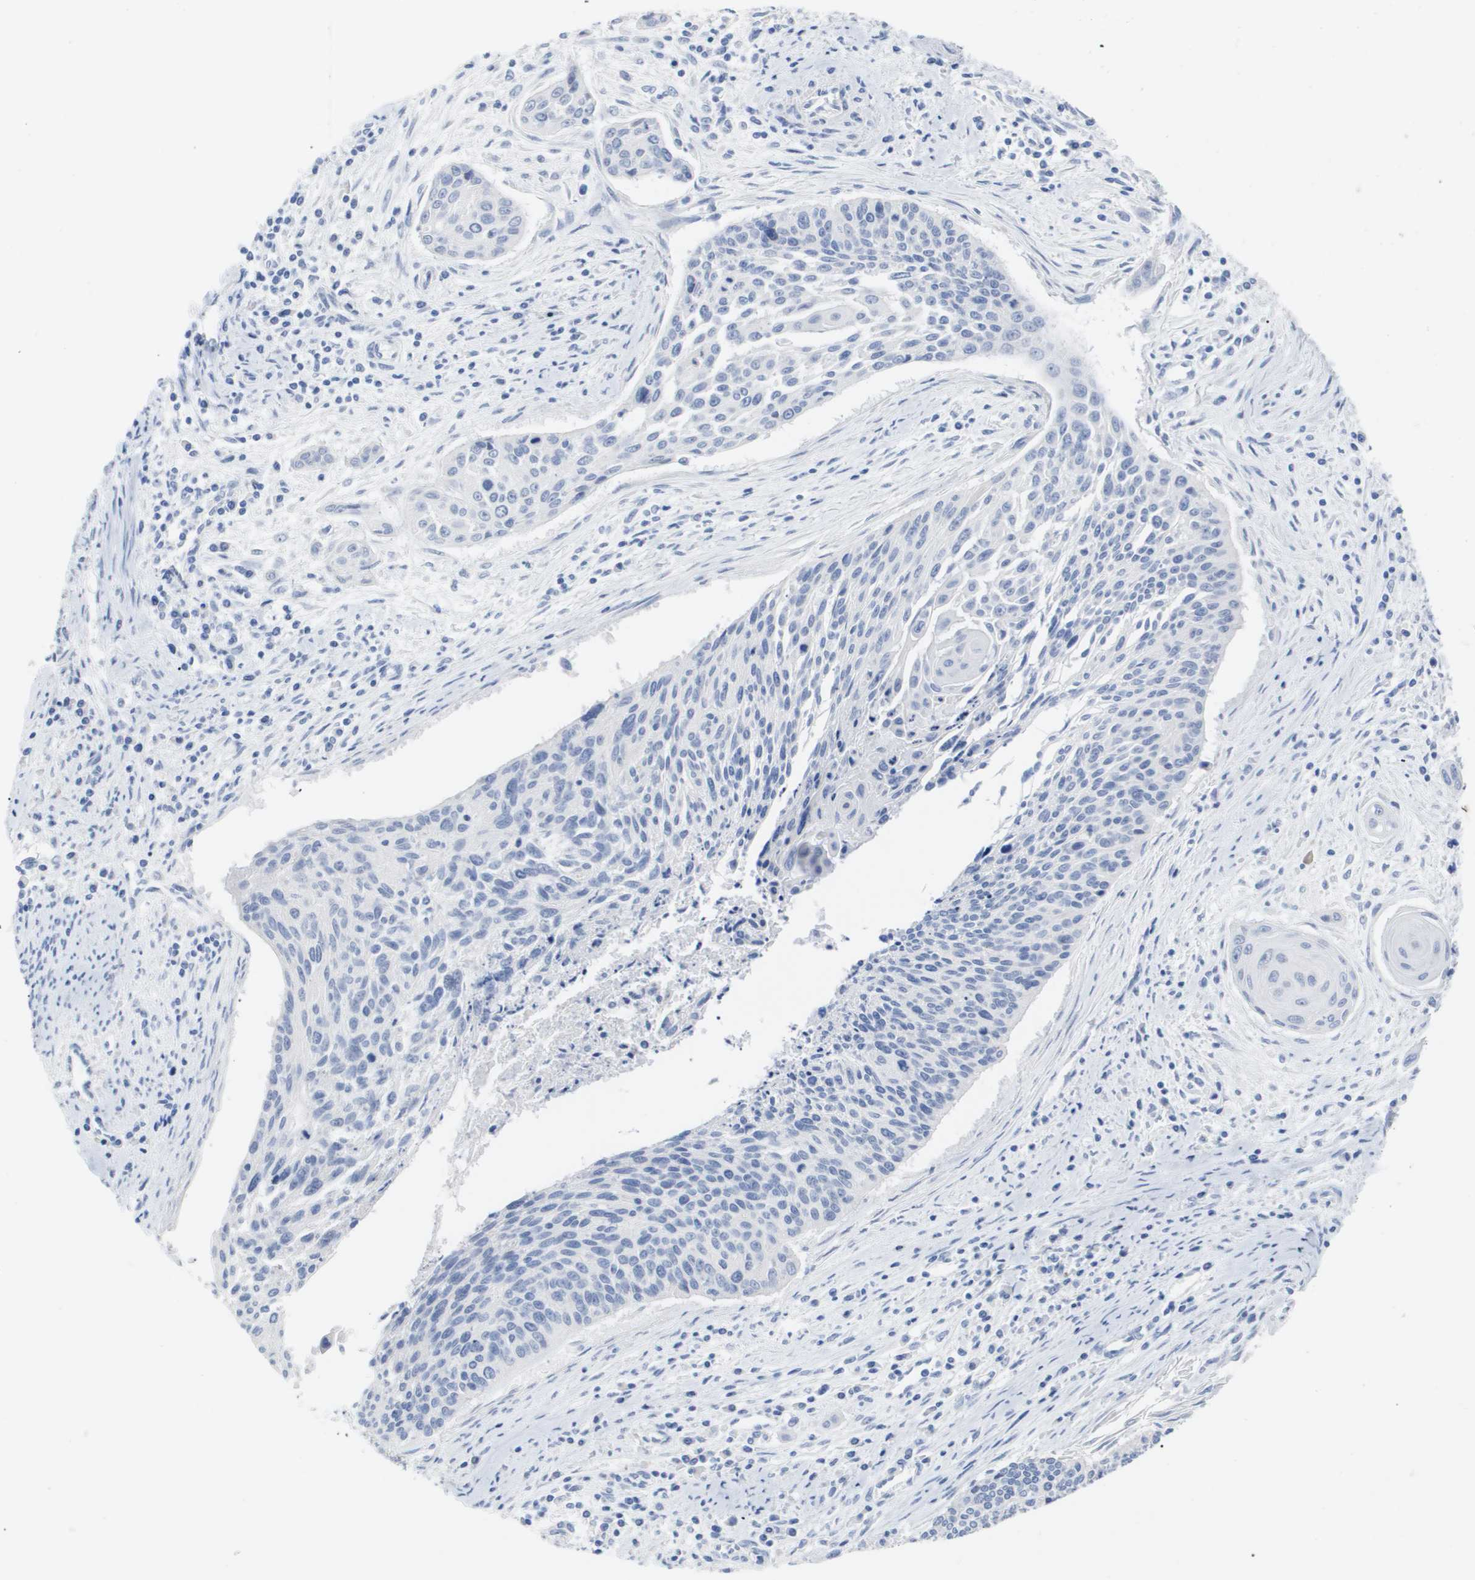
{"staining": {"intensity": "negative", "quantity": "none", "location": "none"}, "tissue": "cervical cancer", "cell_type": "Tumor cells", "image_type": "cancer", "snomed": [{"axis": "morphology", "description": "Squamous cell carcinoma, NOS"}, {"axis": "topography", "description": "Cervix"}], "caption": "The micrograph shows no significant positivity in tumor cells of cervical squamous cell carcinoma.", "gene": "CAV3", "patient": {"sex": "female", "age": 55}}